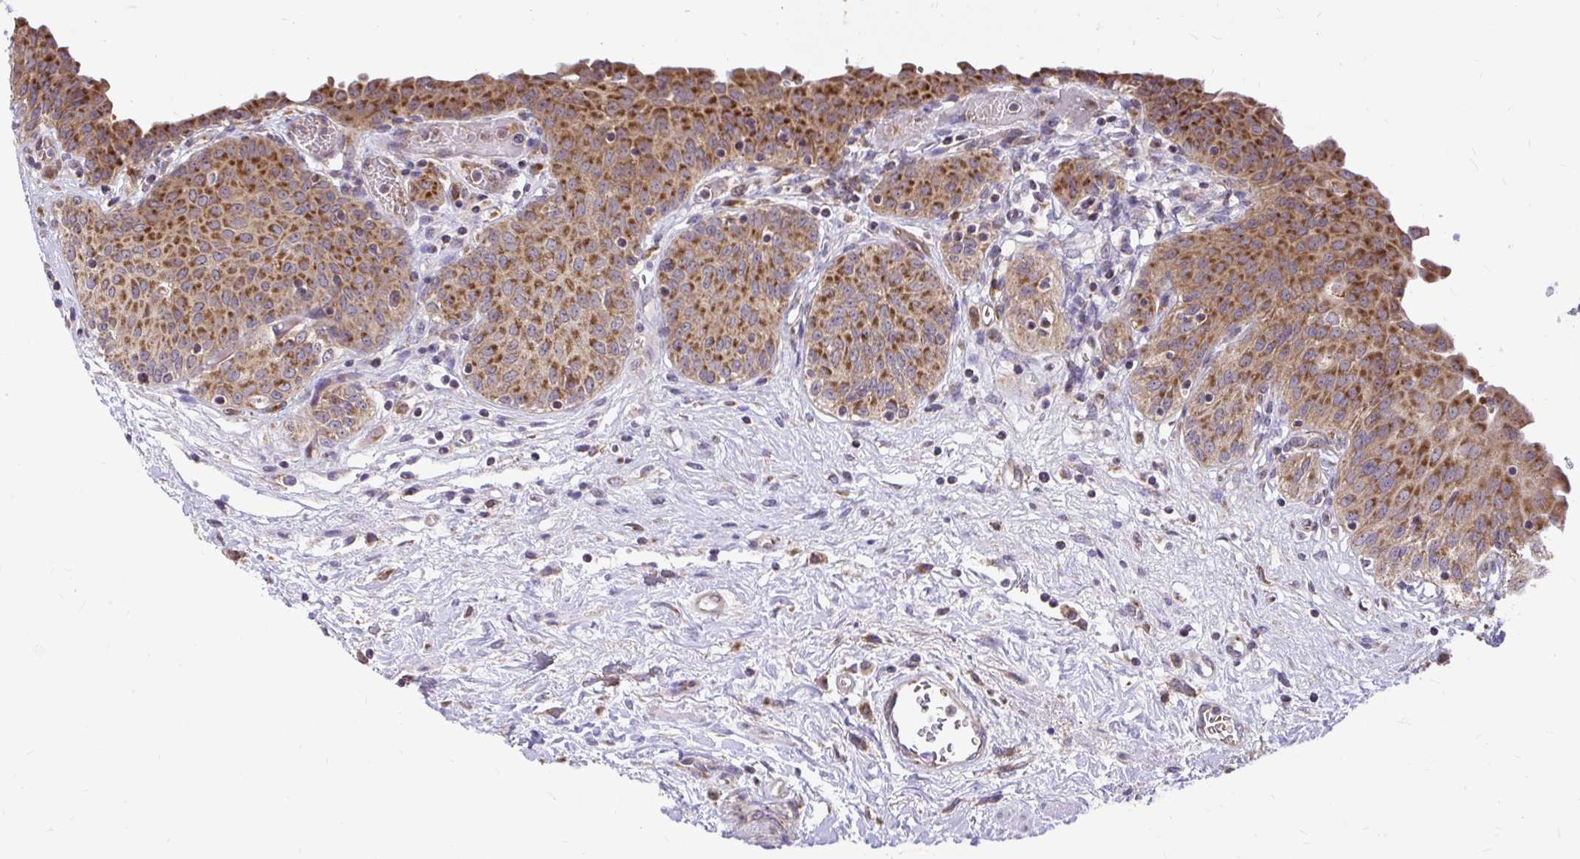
{"staining": {"intensity": "strong", "quantity": ">75%", "location": "cytoplasmic/membranous"}, "tissue": "urinary bladder", "cell_type": "Urothelial cells", "image_type": "normal", "snomed": [{"axis": "morphology", "description": "Normal tissue, NOS"}, {"axis": "topography", "description": "Urinary bladder"}], "caption": "Urothelial cells demonstrate strong cytoplasmic/membranous staining in about >75% of cells in benign urinary bladder.", "gene": "VTI1B", "patient": {"sex": "male", "age": 68}}